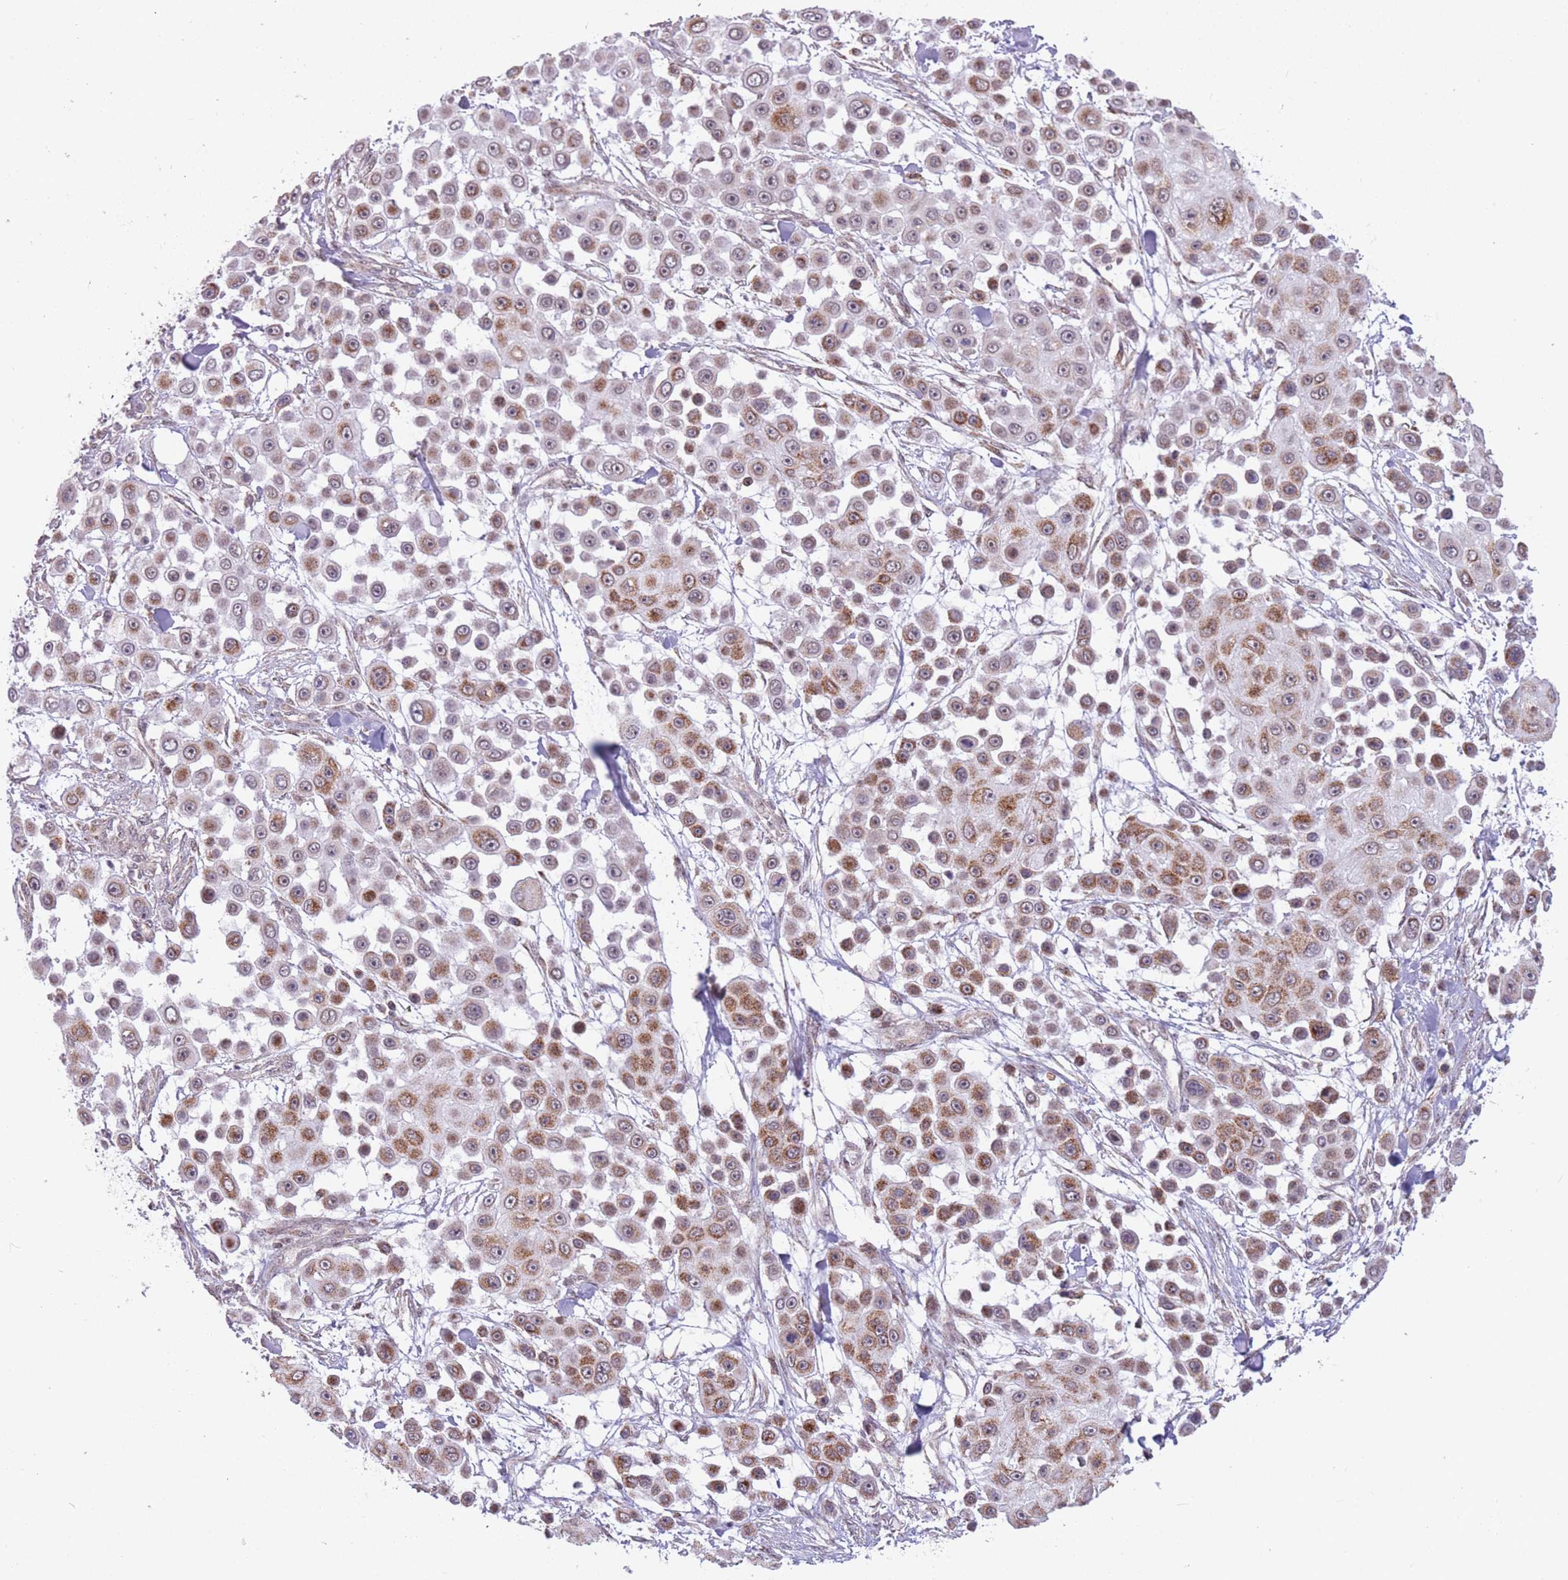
{"staining": {"intensity": "moderate", "quantity": ">75%", "location": "cytoplasmic/membranous"}, "tissue": "skin cancer", "cell_type": "Tumor cells", "image_type": "cancer", "snomed": [{"axis": "morphology", "description": "Squamous cell carcinoma, NOS"}, {"axis": "topography", "description": "Skin"}], "caption": "Tumor cells demonstrate medium levels of moderate cytoplasmic/membranous expression in approximately >75% of cells in squamous cell carcinoma (skin). (DAB IHC, brown staining for protein, blue staining for nuclei).", "gene": "DPYSL4", "patient": {"sex": "male", "age": 67}}